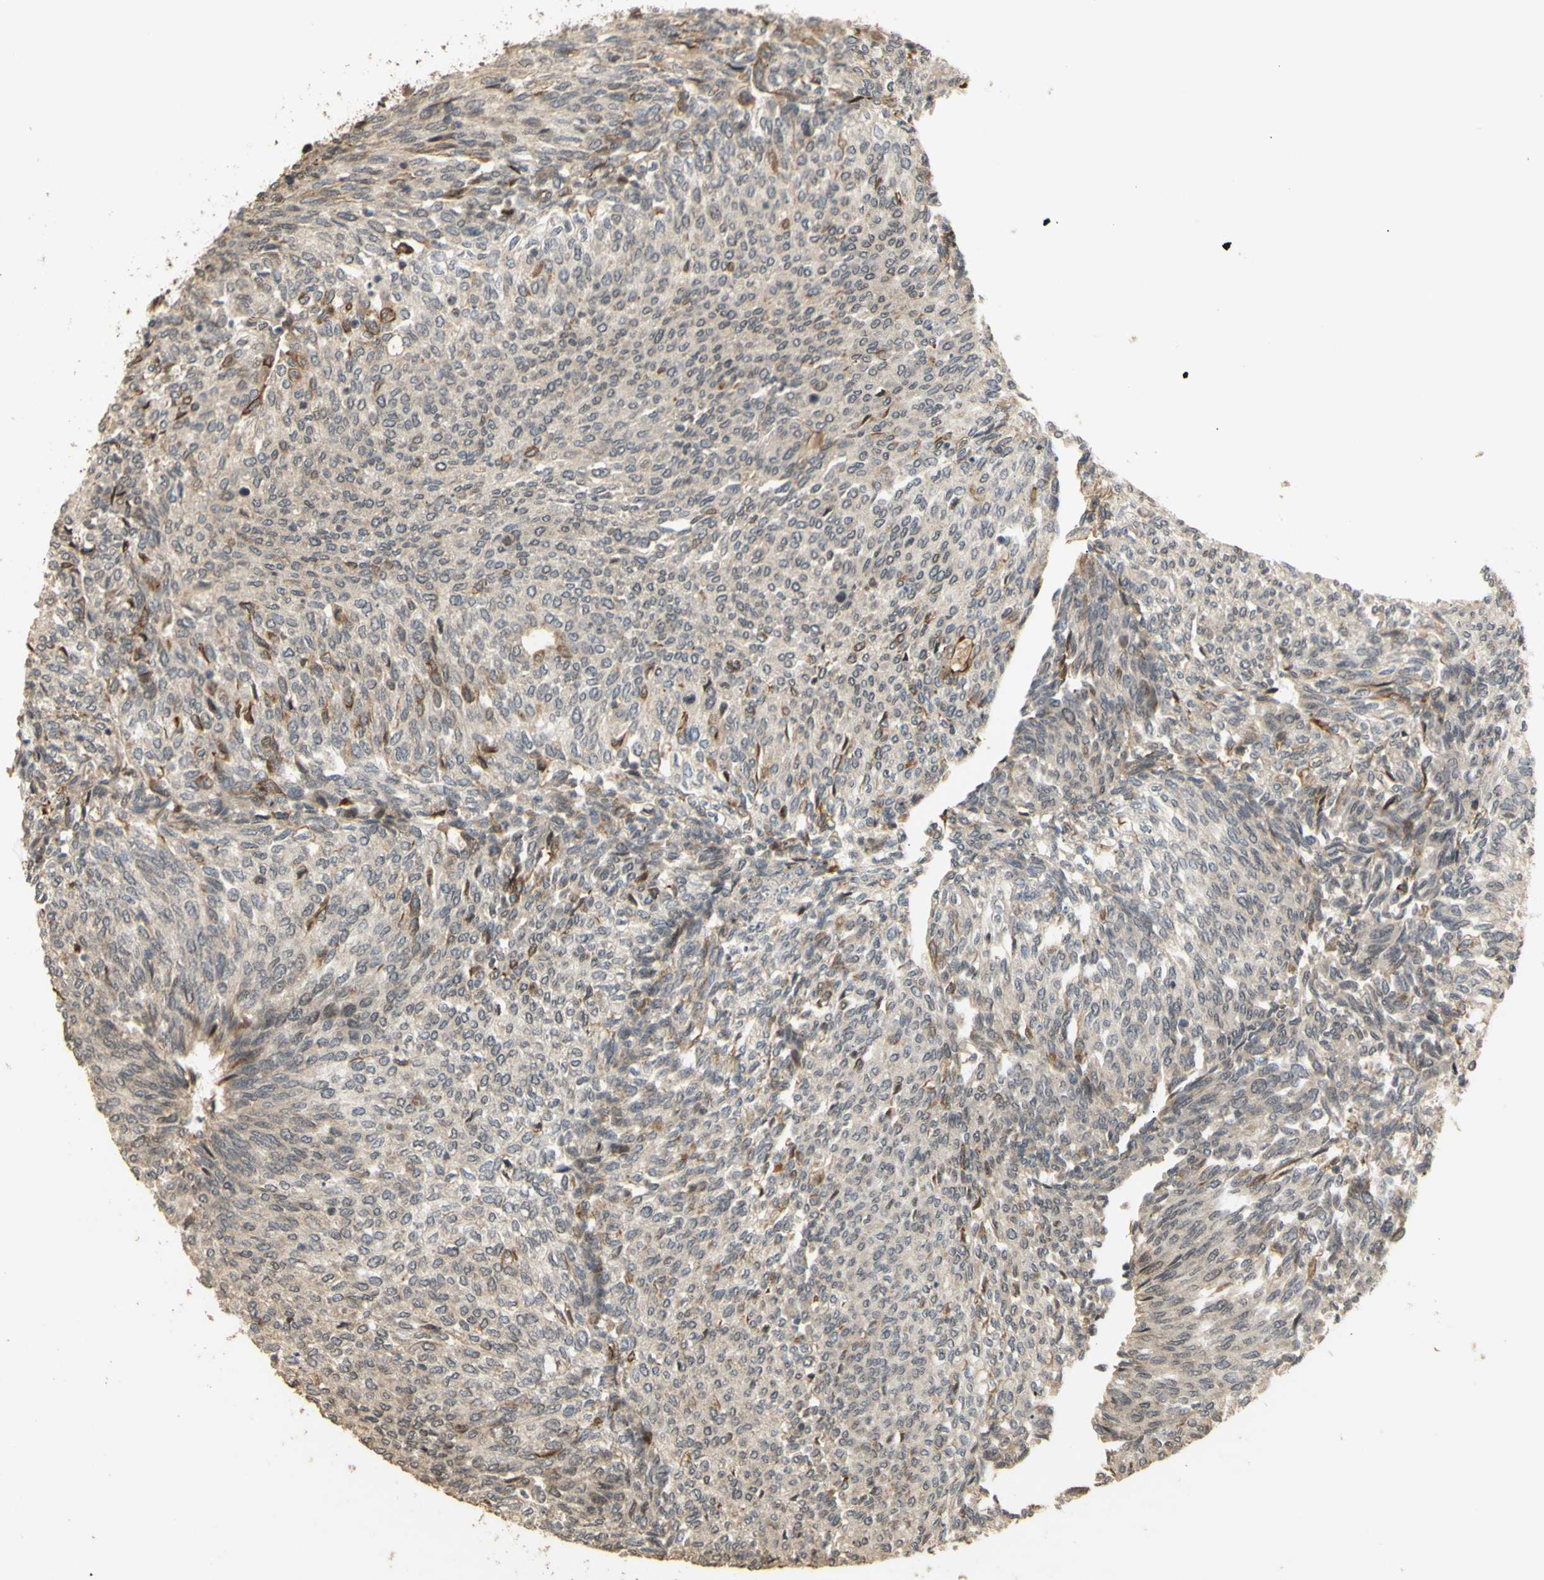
{"staining": {"intensity": "negative", "quantity": "none", "location": "none"}, "tissue": "urothelial cancer", "cell_type": "Tumor cells", "image_type": "cancer", "snomed": [{"axis": "morphology", "description": "Urothelial carcinoma, Low grade"}, {"axis": "topography", "description": "Urinary bladder"}], "caption": "A micrograph of human urothelial cancer is negative for staining in tumor cells. Nuclei are stained in blue.", "gene": "GTF2E2", "patient": {"sex": "female", "age": 79}}